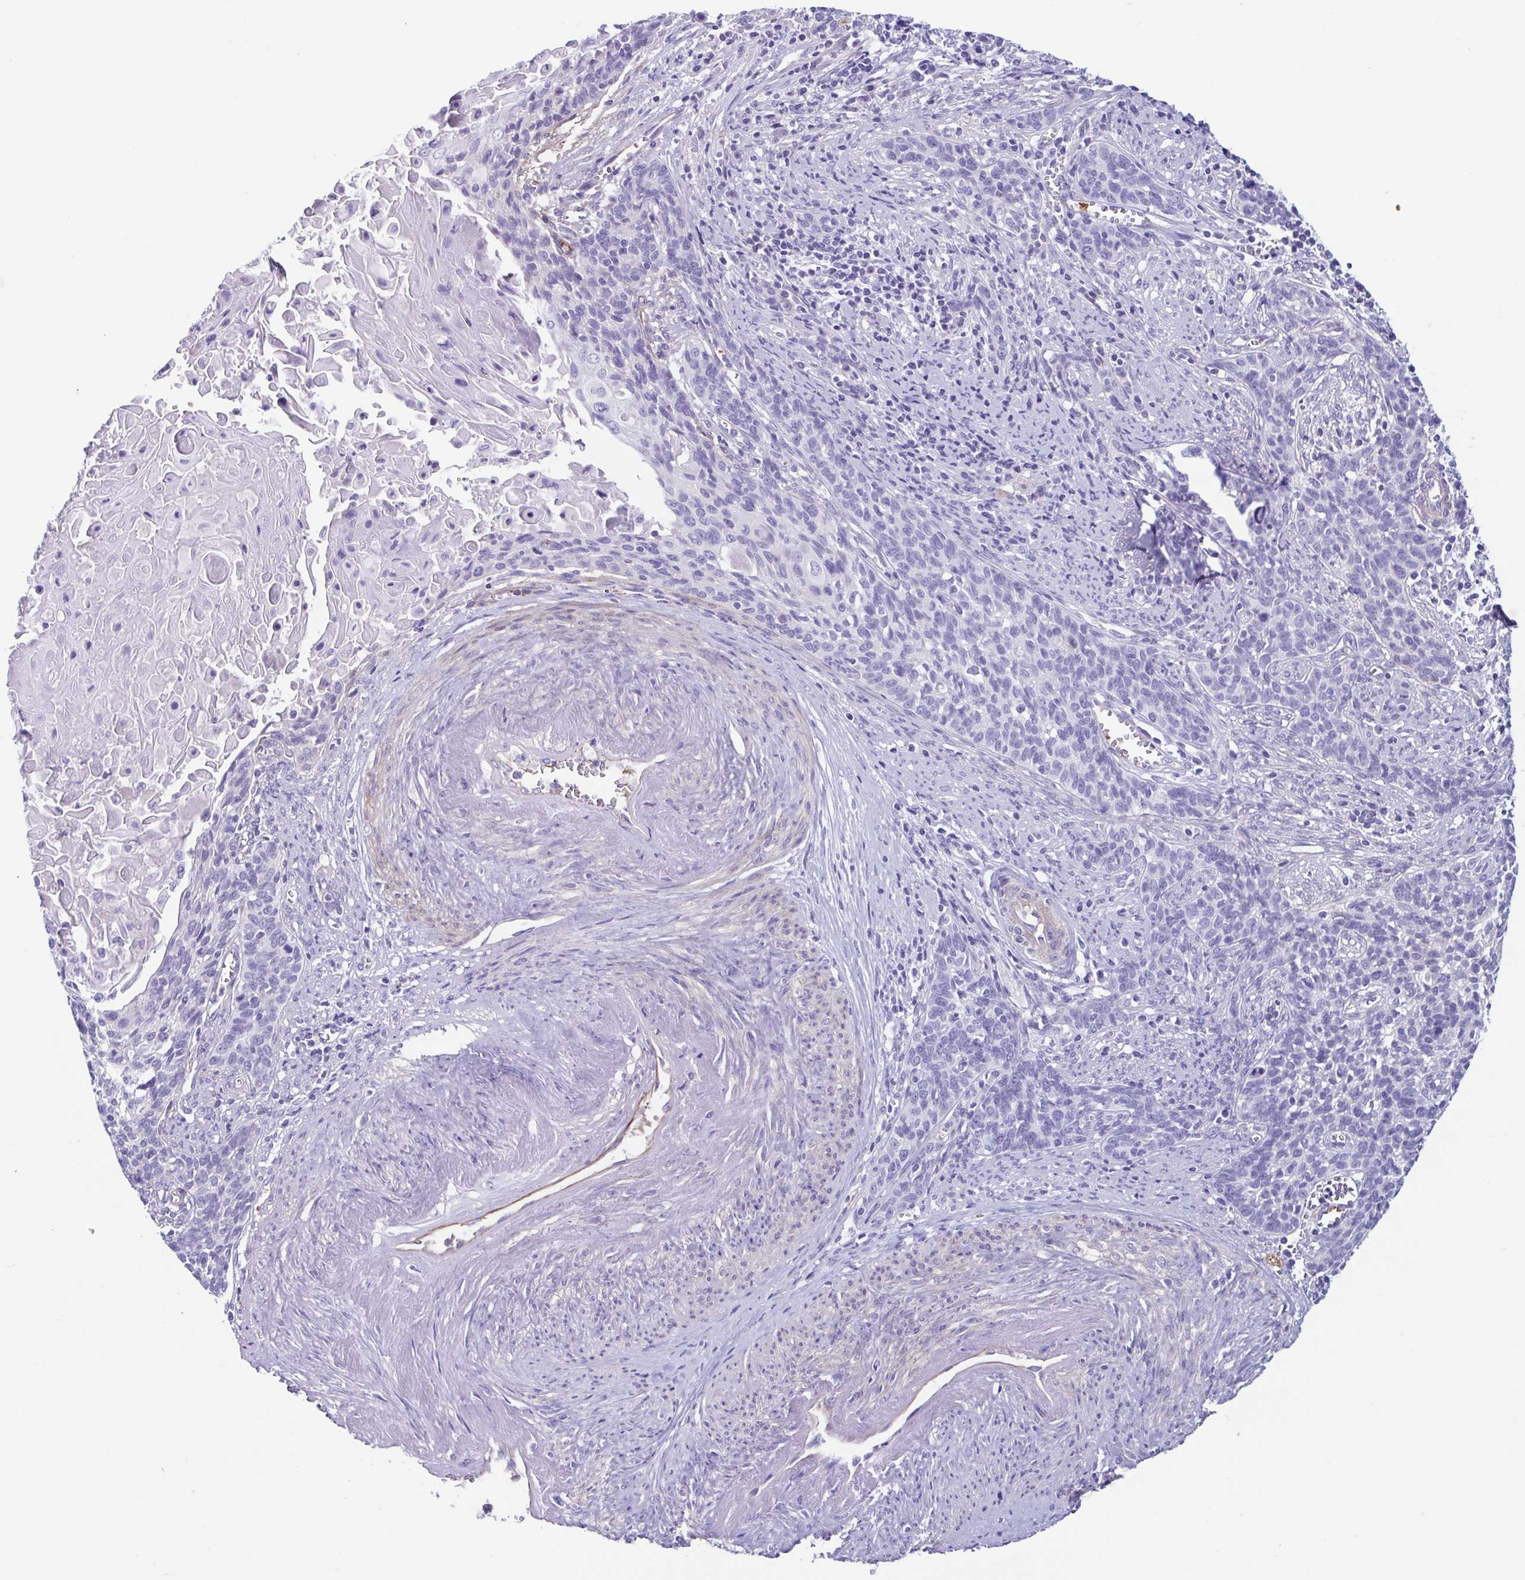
{"staining": {"intensity": "negative", "quantity": "none", "location": "none"}, "tissue": "cervical cancer", "cell_type": "Tumor cells", "image_type": "cancer", "snomed": [{"axis": "morphology", "description": "Squamous cell carcinoma, NOS"}, {"axis": "topography", "description": "Cervix"}], "caption": "The histopathology image displays no significant staining in tumor cells of cervical cancer (squamous cell carcinoma).", "gene": "CYP11B1", "patient": {"sex": "female", "age": 39}}